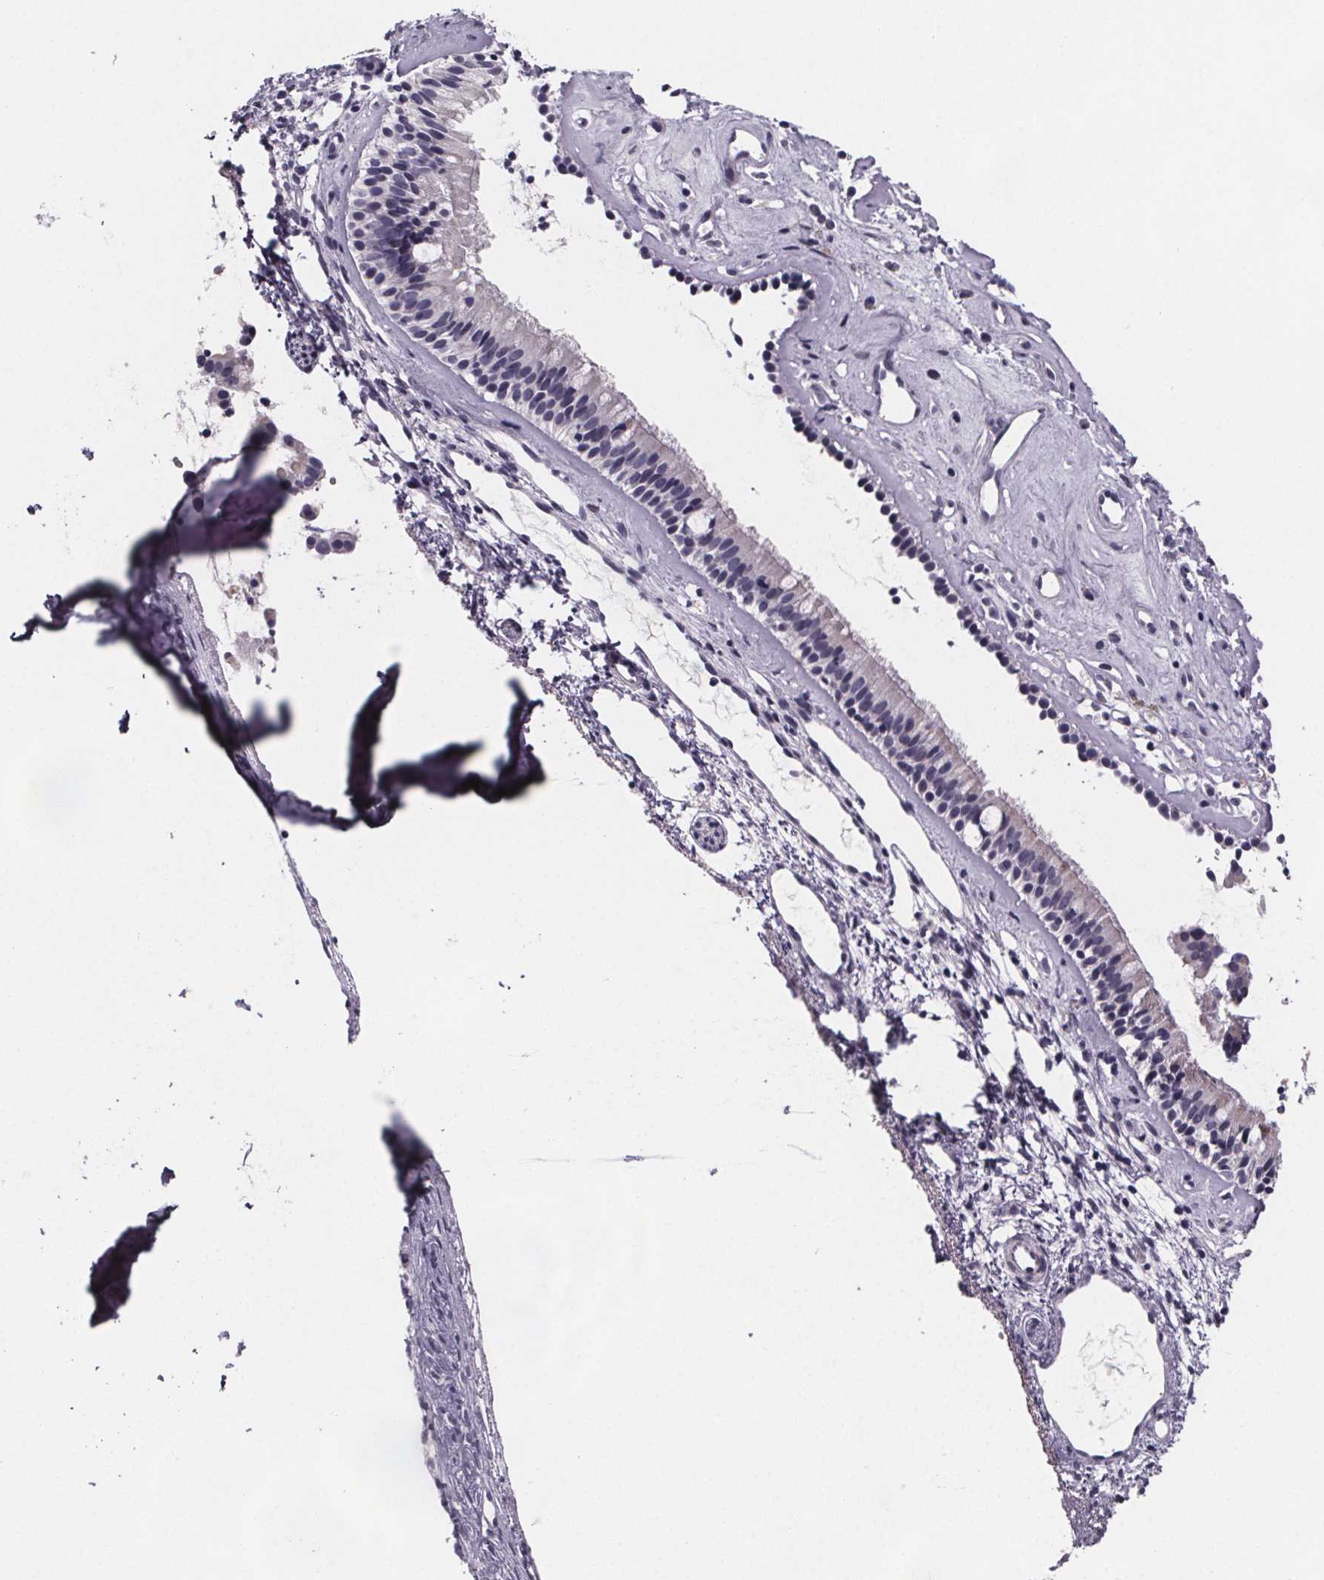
{"staining": {"intensity": "weak", "quantity": "<25%", "location": "cytoplasmic/membranous"}, "tissue": "nasopharynx", "cell_type": "Respiratory epithelial cells", "image_type": "normal", "snomed": [{"axis": "morphology", "description": "Normal tissue, NOS"}, {"axis": "topography", "description": "Nasopharynx"}], "caption": "Immunohistochemistry (IHC) image of benign nasopharynx: nasopharynx stained with DAB (3,3'-diaminobenzidine) shows no significant protein expression in respiratory epithelial cells.", "gene": "PAH", "patient": {"sex": "female", "age": 52}}